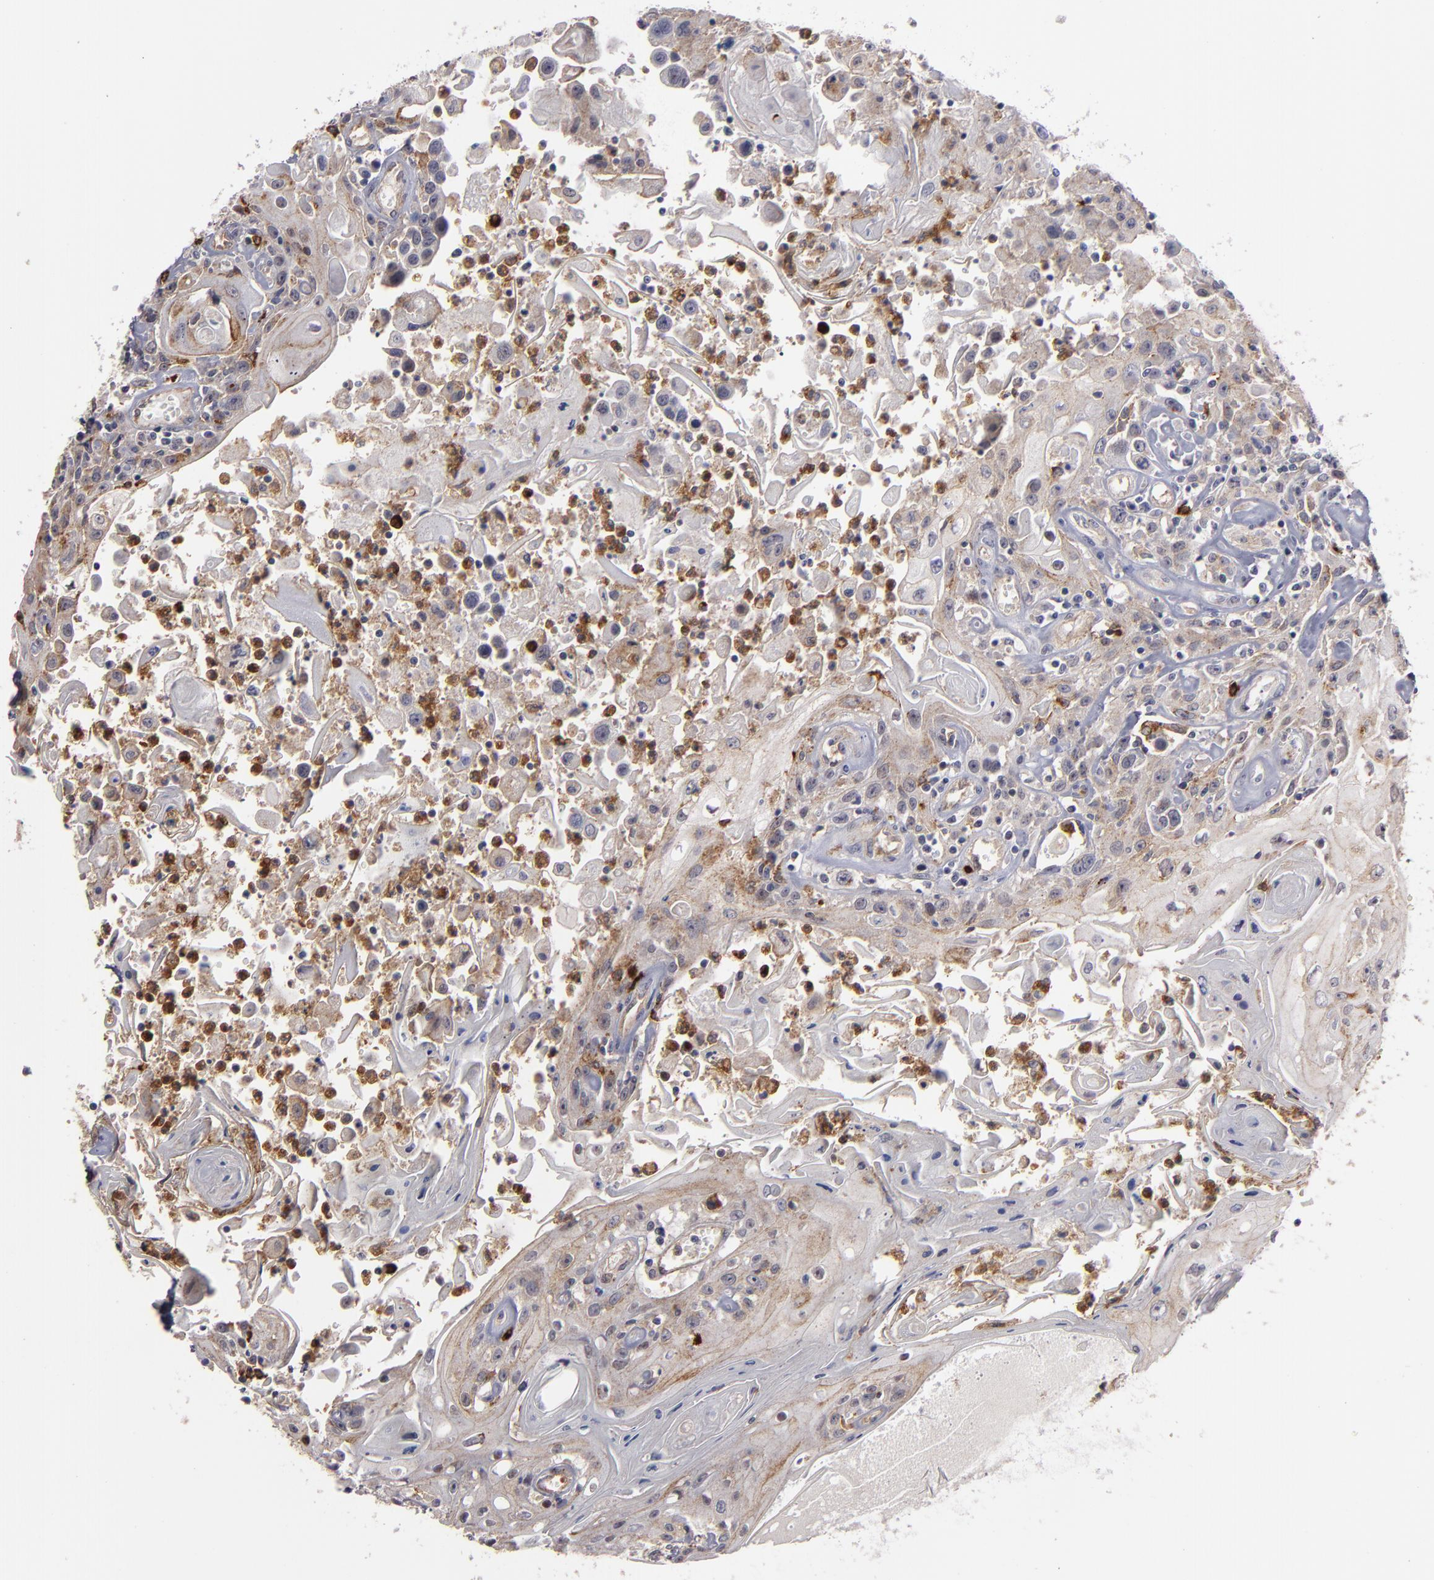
{"staining": {"intensity": "weak", "quantity": ">75%", "location": "cytoplasmic/membranous"}, "tissue": "head and neck cancer", "cell_type": "Tumor cells", "image_type": "cancer", "snomed": [{"axis": "morphology", "description": "Squamous cell carcinoma, NOS"}, {"axis": "topography", "description": "Oral tissue"}, {"axis": "topography", "description": "Head-Neck"}], "caption": "Human head and neck cancer stained for a protein (brown) shows weak cytoplasmic/membranous positive positivity in approximately >75% of tumor cells.", "gene": "STX3", "patient": {"sex": "female", "age": 76}}